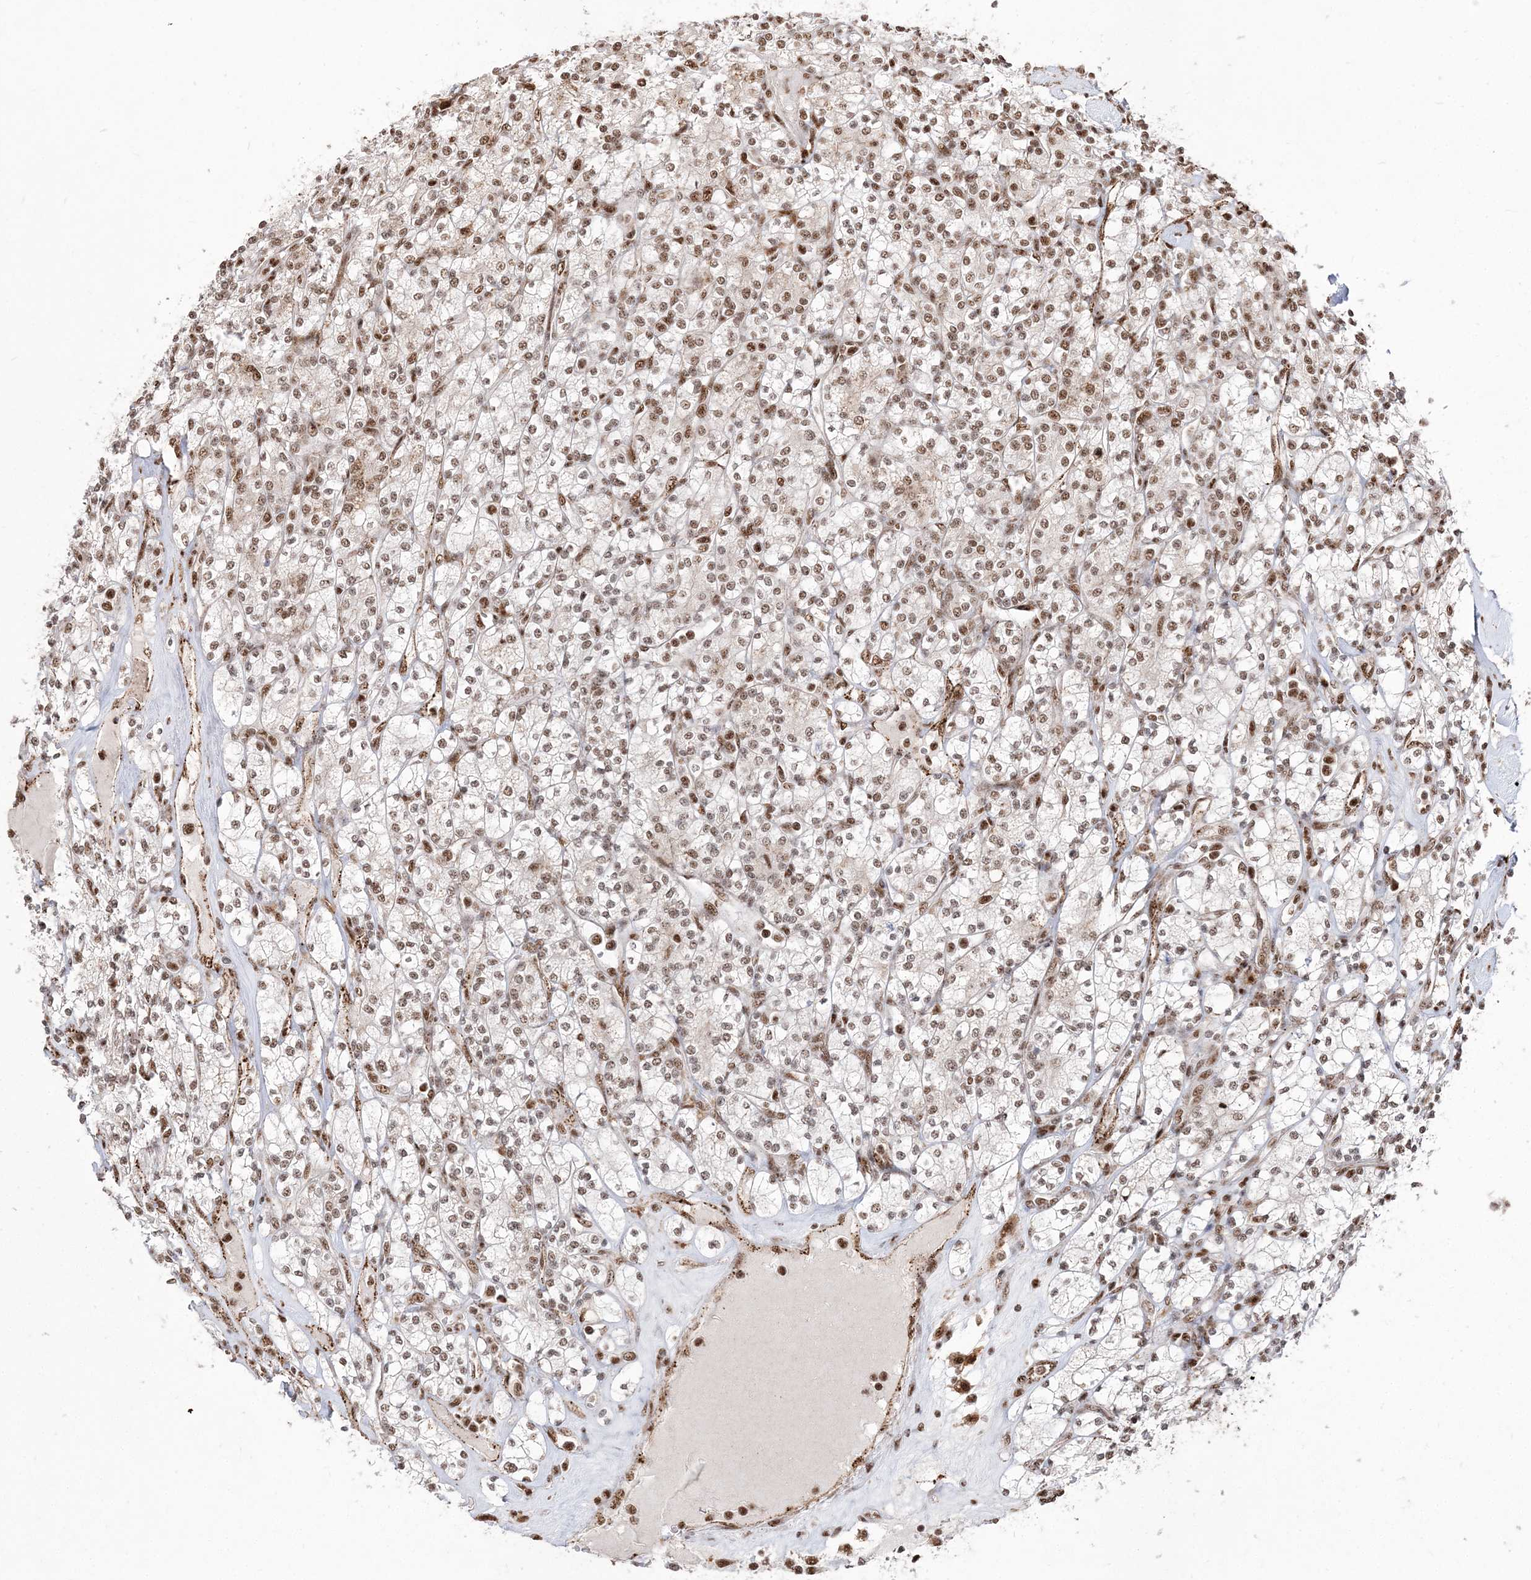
{"staining": {"intensity": "moderate", "quantity": ">75%", "location": "nuclear"}, "tissue": "renal cancer", "cell_type": "Tumor cells", "image_type": "cancer", "snomed": [{"axis": "morphology", "description": "Adenocarcinoma, NOS"}, {"axis": "topography", "description": "Kidney"}], "caption": "Protein expression analysis of renal adenocarcinoma displays moderate nuclear expression in about >75% of tumor cells.", "gene": "RBM17", "patient": {"sex": "male", "age": 77}}